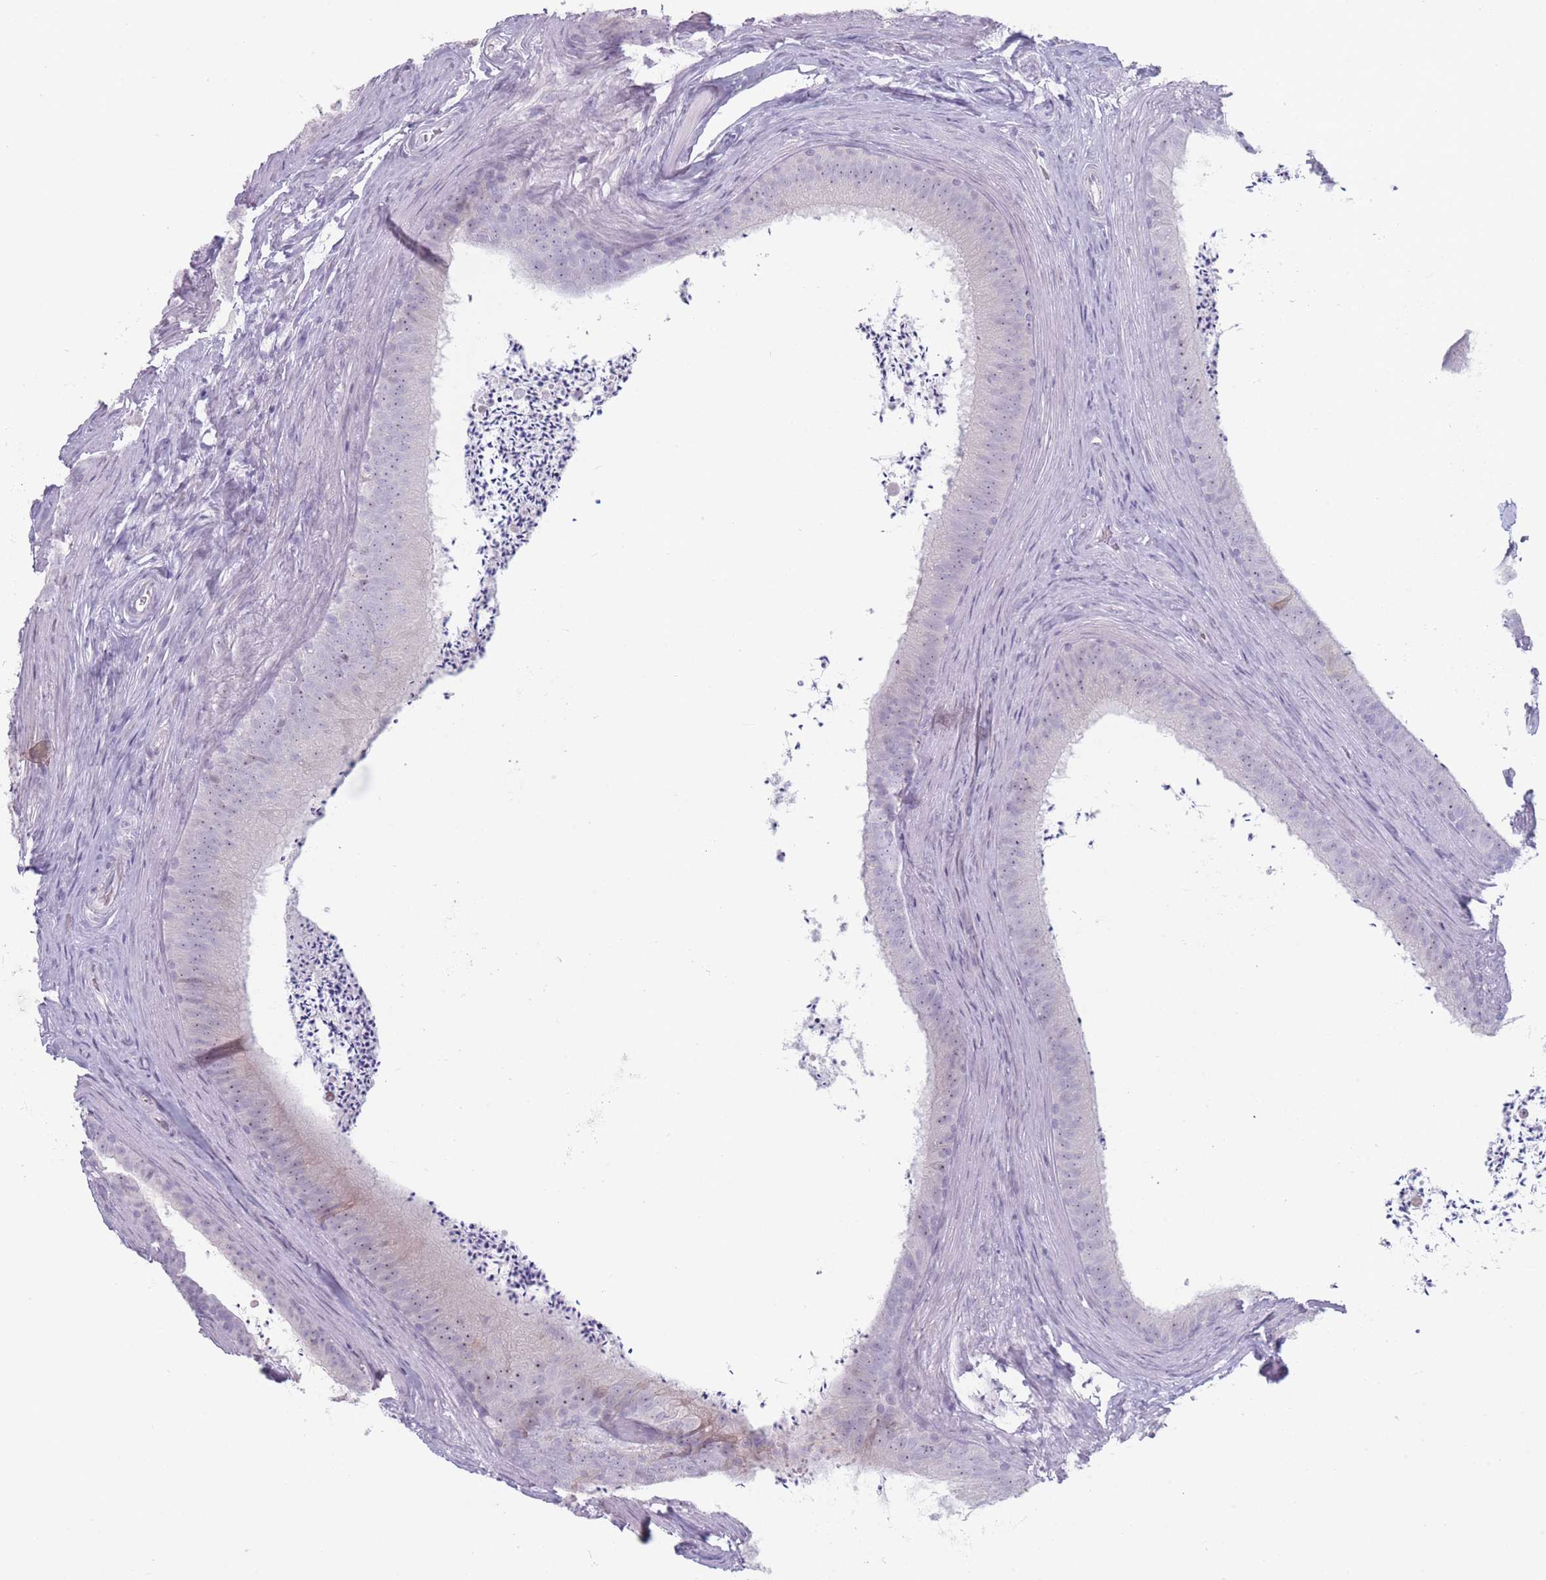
{"staining": {"intensity": "weak", "quantity": "<25%", "location": "nuclear"}, "tissue": "epididymis", "cell_type": "Glandular cells", "image_type": "normal", "snomed": [{"axis": "morphology", "description": "Normal tissue, NOS"}, {"axis": "topography", "description": "Testis"}, {"axis": "topography", "description": "Epididymis"}], "caption": "DAB immunohistochemical staining of benign epididymis shows no significant staining in glandular cells.", "gene": "ROS1", "patient": {"sex": "male", "age": 41}}